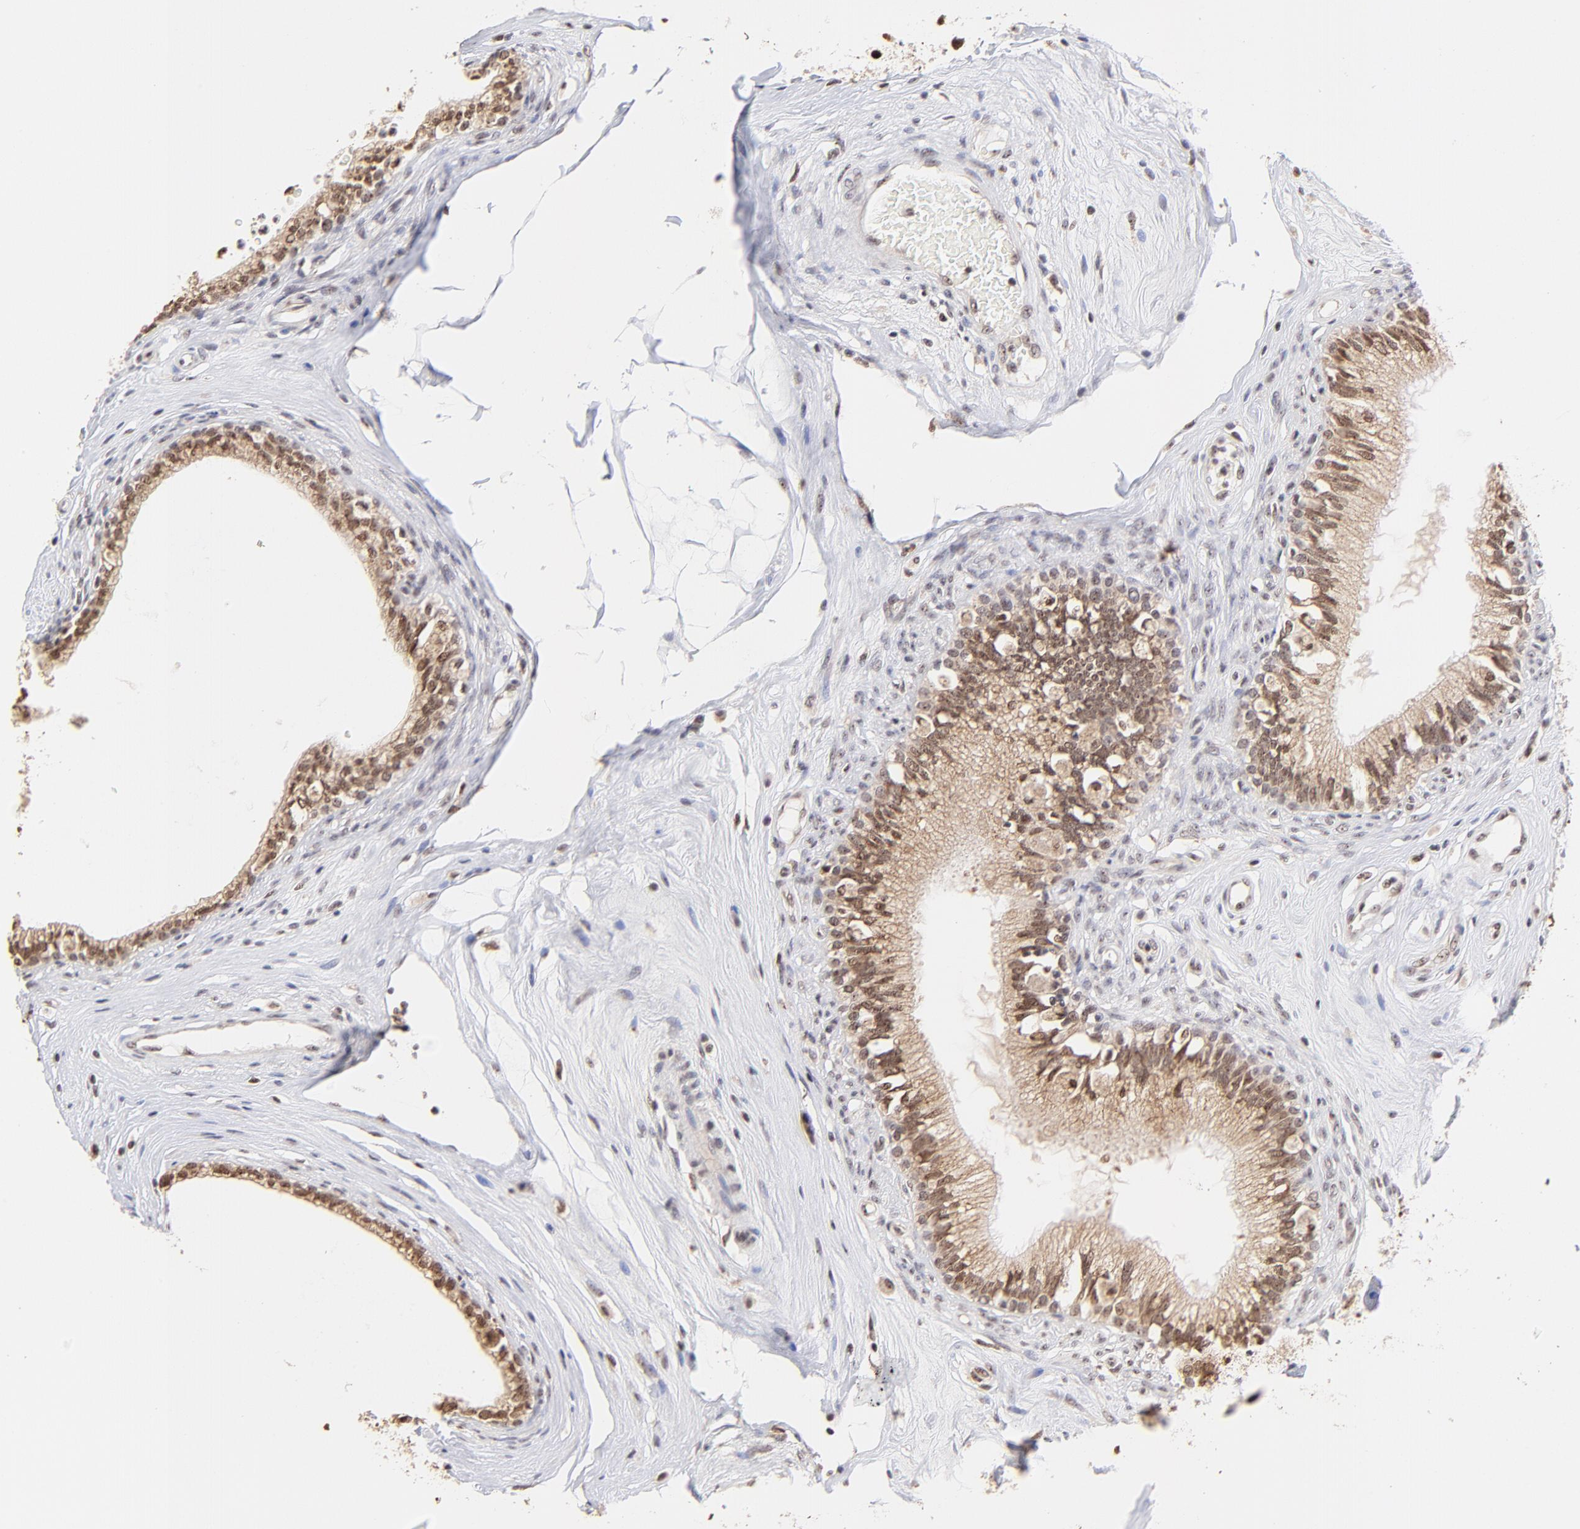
{"staining": {"intensity": "weak", "quantity": ">75%", "location": "cytoplasmic/membranous,nuclear"}, "tissue": "epididymis", "cell_type": "Glandular cells", "image_type": "normal", "snomed": [{"axis": "morphology", "description": "Normal tissue, NOS"}, {"axis": "morphology", "description": "Inflammation, NOS"}, {"axis": "topography", "description": "Epididymis"}], "caption": "Immunohistochemical staining of normal human epididymis demonstrates weak cytoplasmic/membranous,nuclear protein positivity in approximately >75% of glandular cells. Immunohistochemistry (ihc) stains the protein in brown and the nuclei are stained blue.", "gene": "ZNF670", "patient": {"sex": "male", "age": 84}}